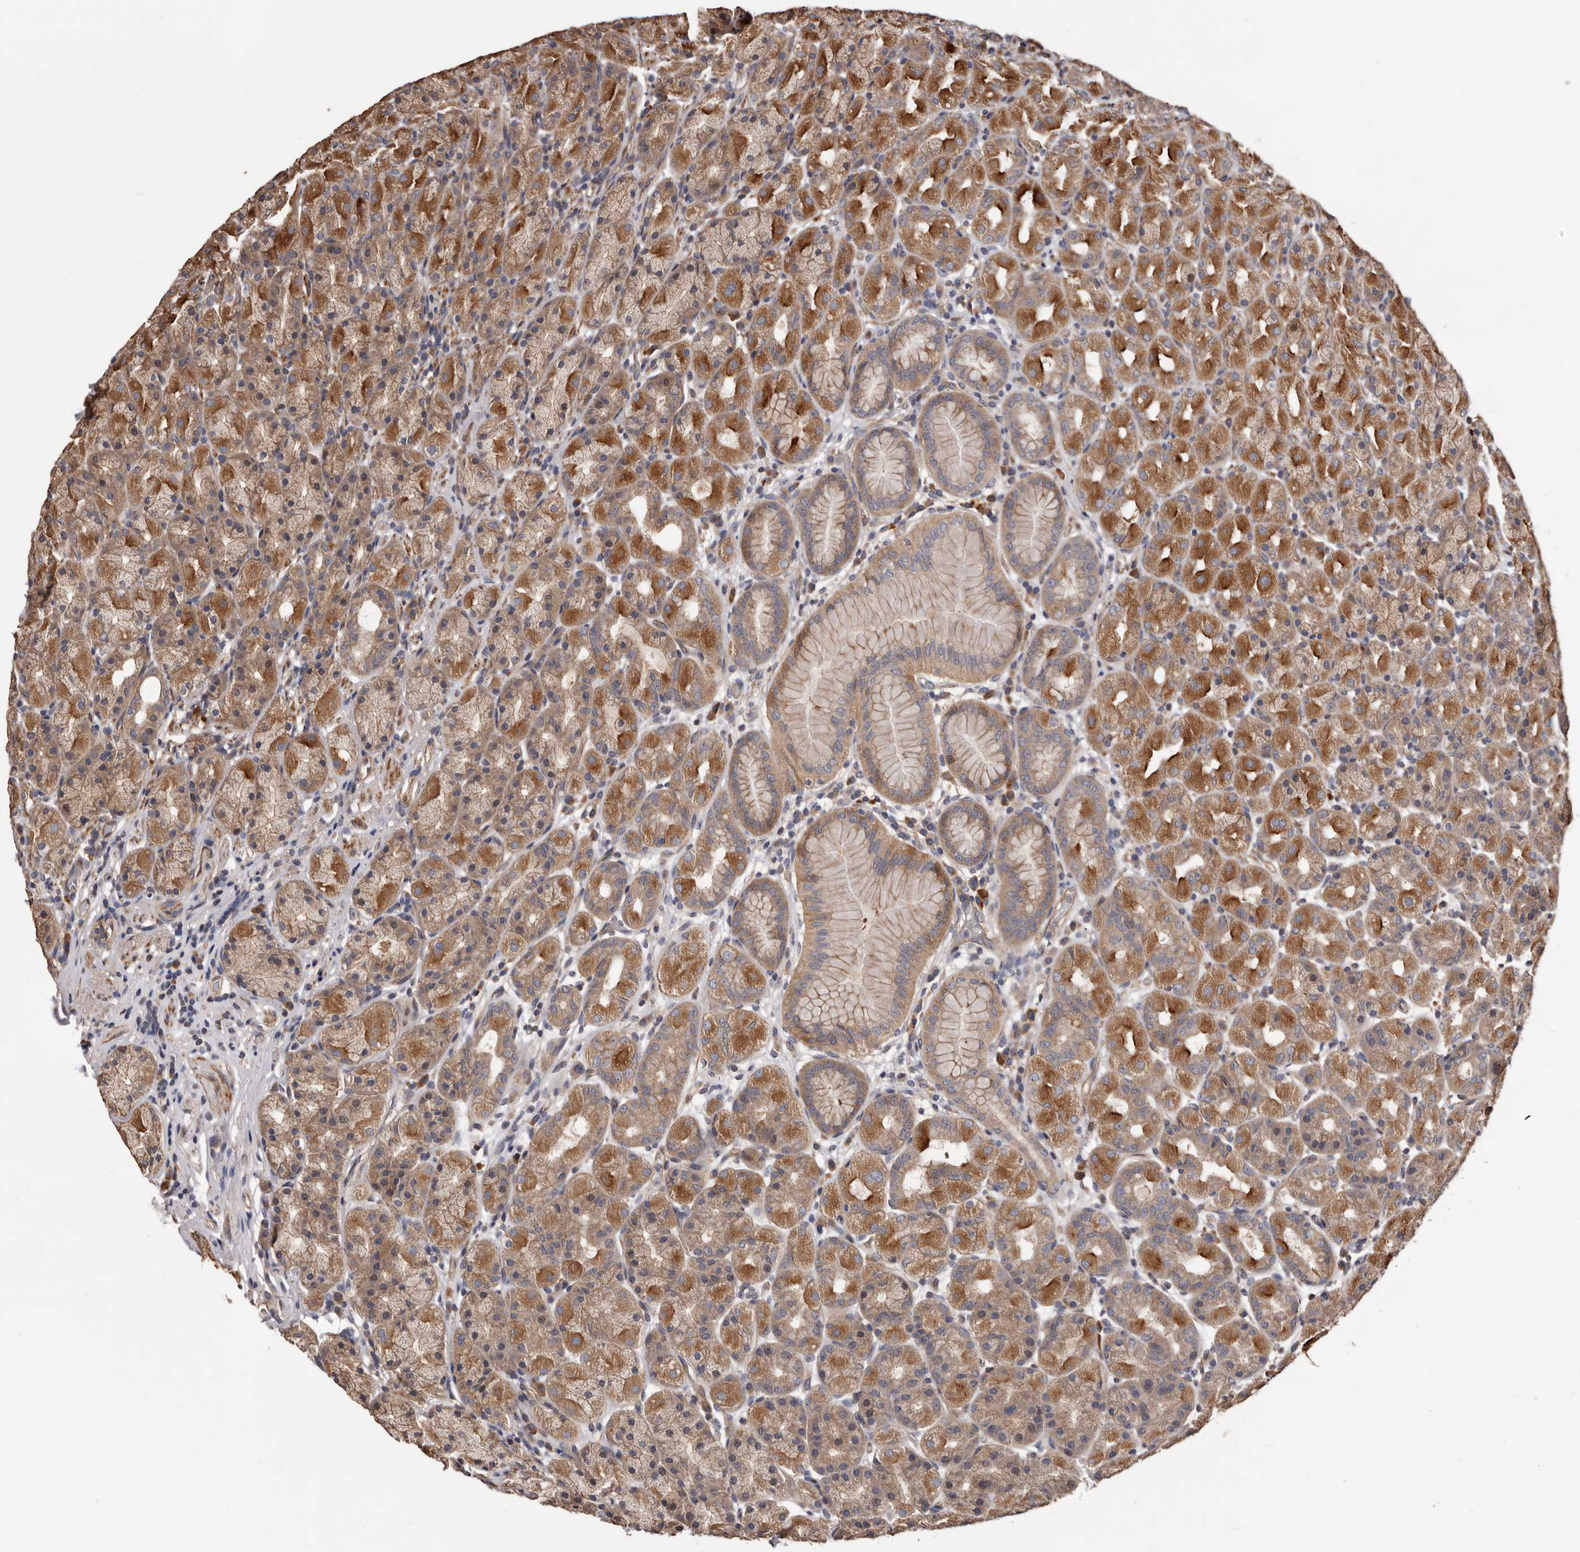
{"staining": {"intensity": "moderate", "quantity": ">75%", "location": "cytoplasmic/membranous"}, "tissue": "stomach", "cell_type": "Glandular cells", "image_type": "normal", "snomed": [{"axis": "morphology", "description": "Normal tissue, NOS"}, {"axis": "topography", "description": "Stomach, upper"}], "caption": "Immunohistochemical staining of normal human stomach displays >75% levels of moderate cytoplasmic/membranous protein staining in about >75% of glandular cells. The protein of interest is stained brown, and the nuclei are stained in blue (DAB (3,3'-diaminobenzidine) IHC with brightfield microscopy, high magnification).", "gene": "ADAMTS2", "patient": {"sex": "male", "age": 68}}